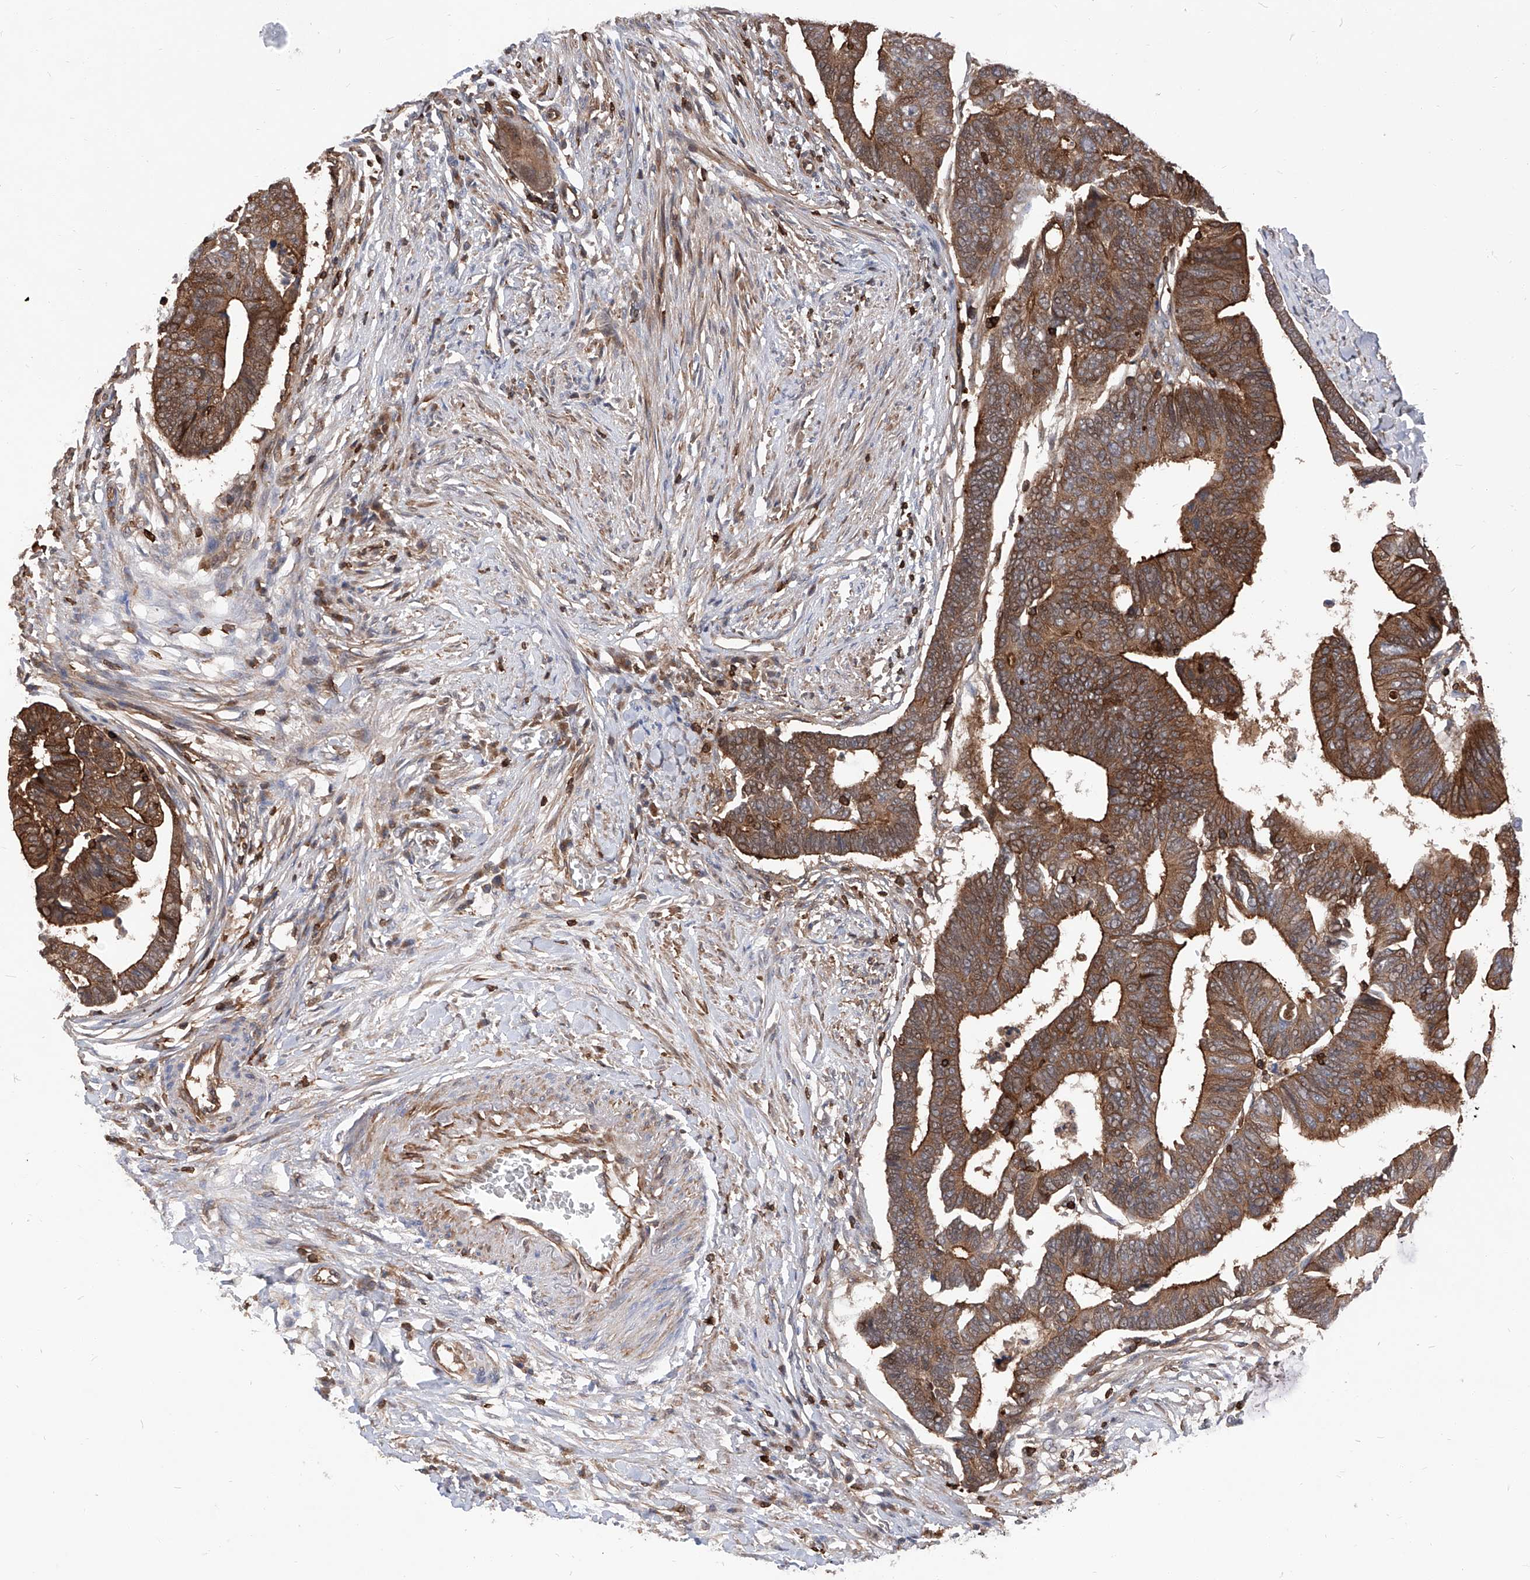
{"staining": {"intensity": "strong", "quantity": ">75%", "location": "cytoplasmic/membranous"}, "tissue": "colorectal cancer", "cell_type": "Tumor cells", "image_type": "cancer", "snomed": [{"axis": "morphology", "description": "Adenocarcinoma, NOS"}, {"axis": "topography", "description": "Rectum"}], "caption": "Approximately >75% of tumor cells in human colorectal adenocarcinoma exhibit strong cytoplasmic/membranous protein expression as visualized by brown immunohistochemical staining.", "gene": "ABRACL", "patient": {"sex": "female", "age": 65}}